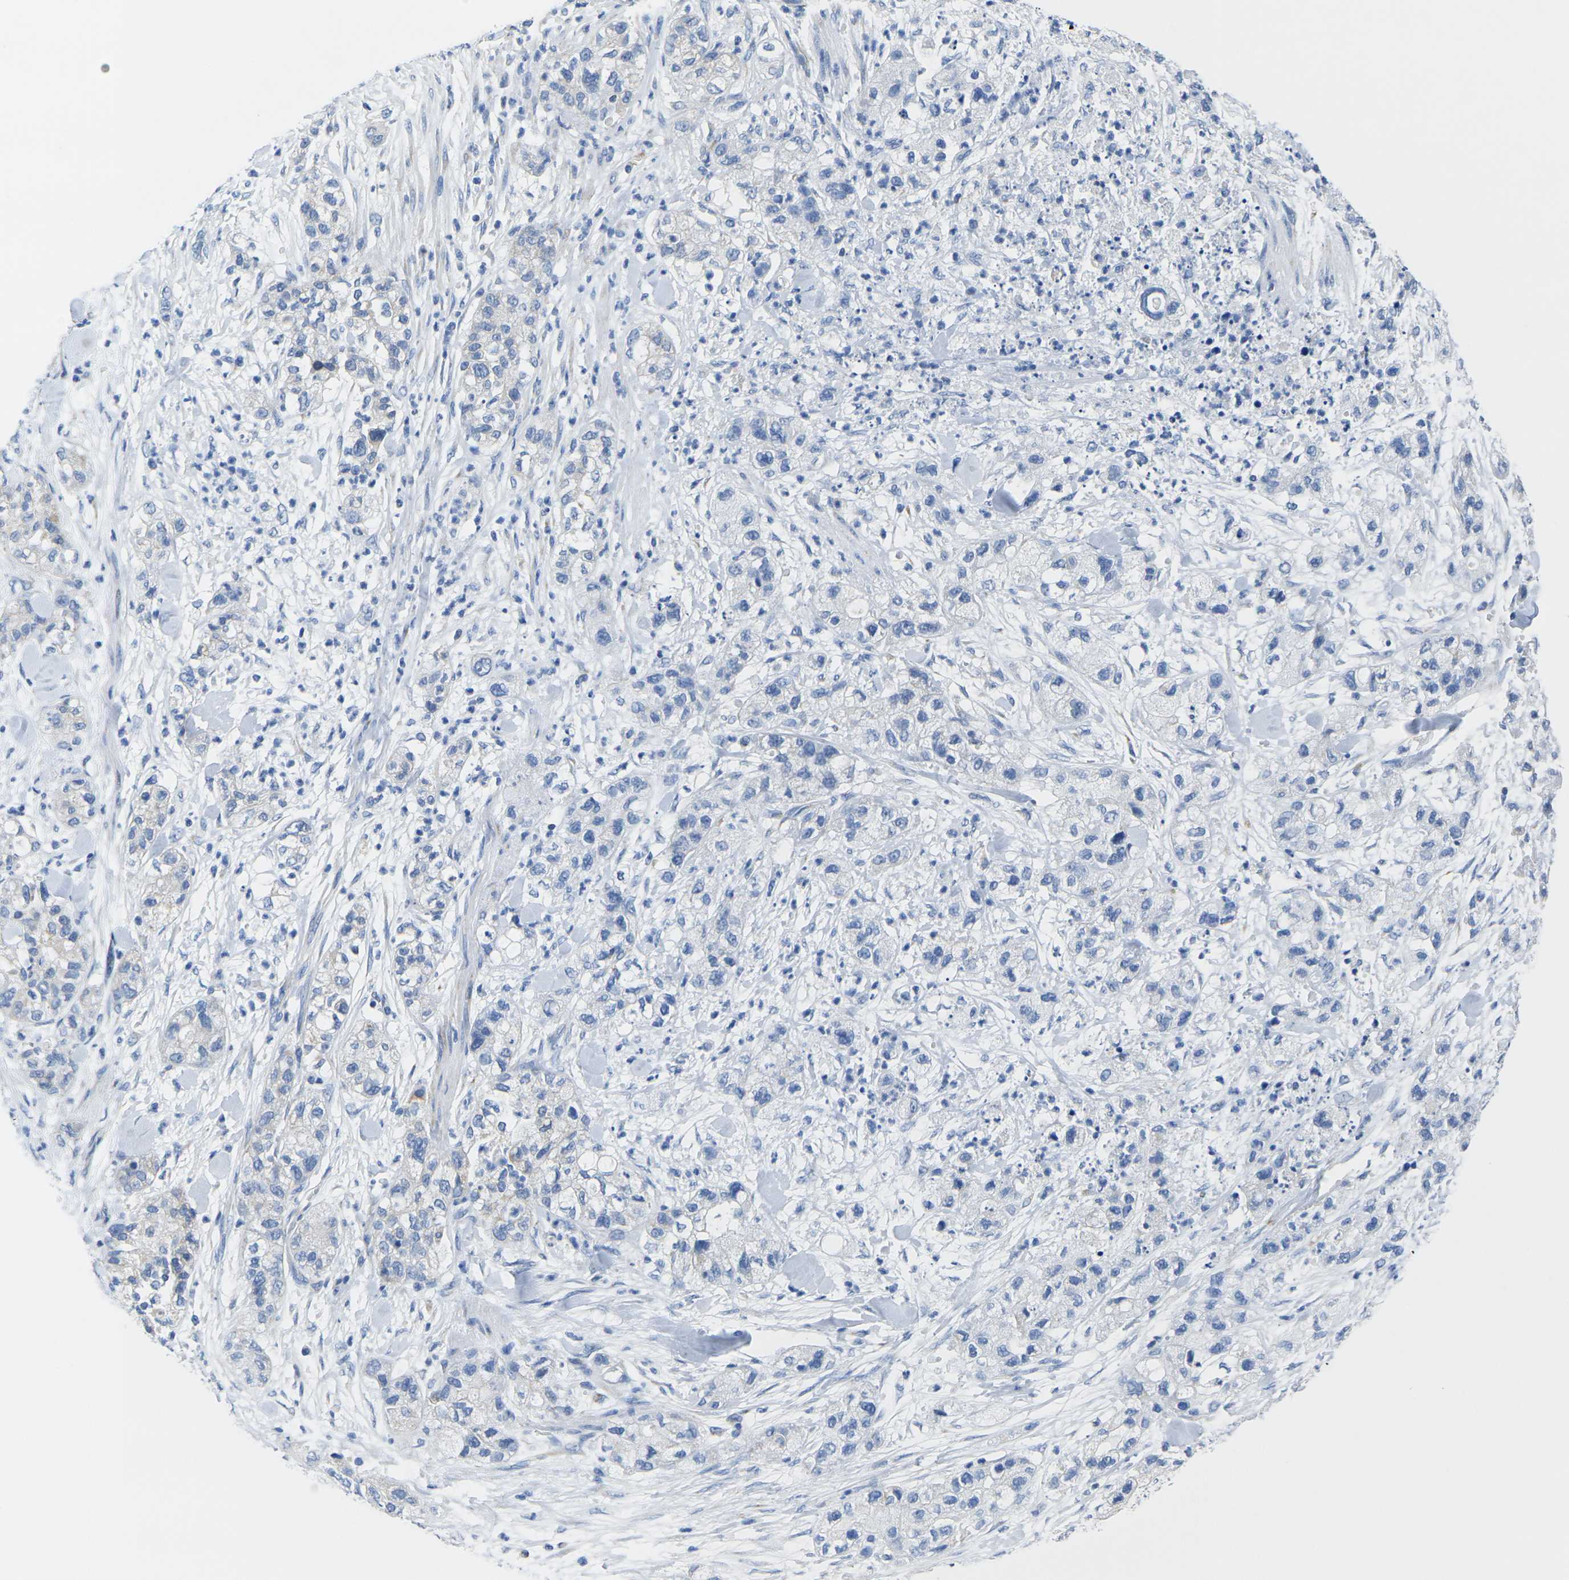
{"staining": {"intensity": "negative", "quantity": "none", "location": "none"}, "tissue": "pancreatic cancer", "cell_type": "Tumor cells", "image_type": "cancer", "snomed": [{"axis": "morphology", "description": "Adenocarcinoma, NOS"}, {"axis": "topography", "description": "Pancreas"}], "caption": "This is an immunohistochemistry (IHC) micrograph of human pancreatic cancer (adenocarcinoma). There is no staining in tumor cells.", "gene": "TMEM204", "patient": {"sex": "female", "age": 78}}